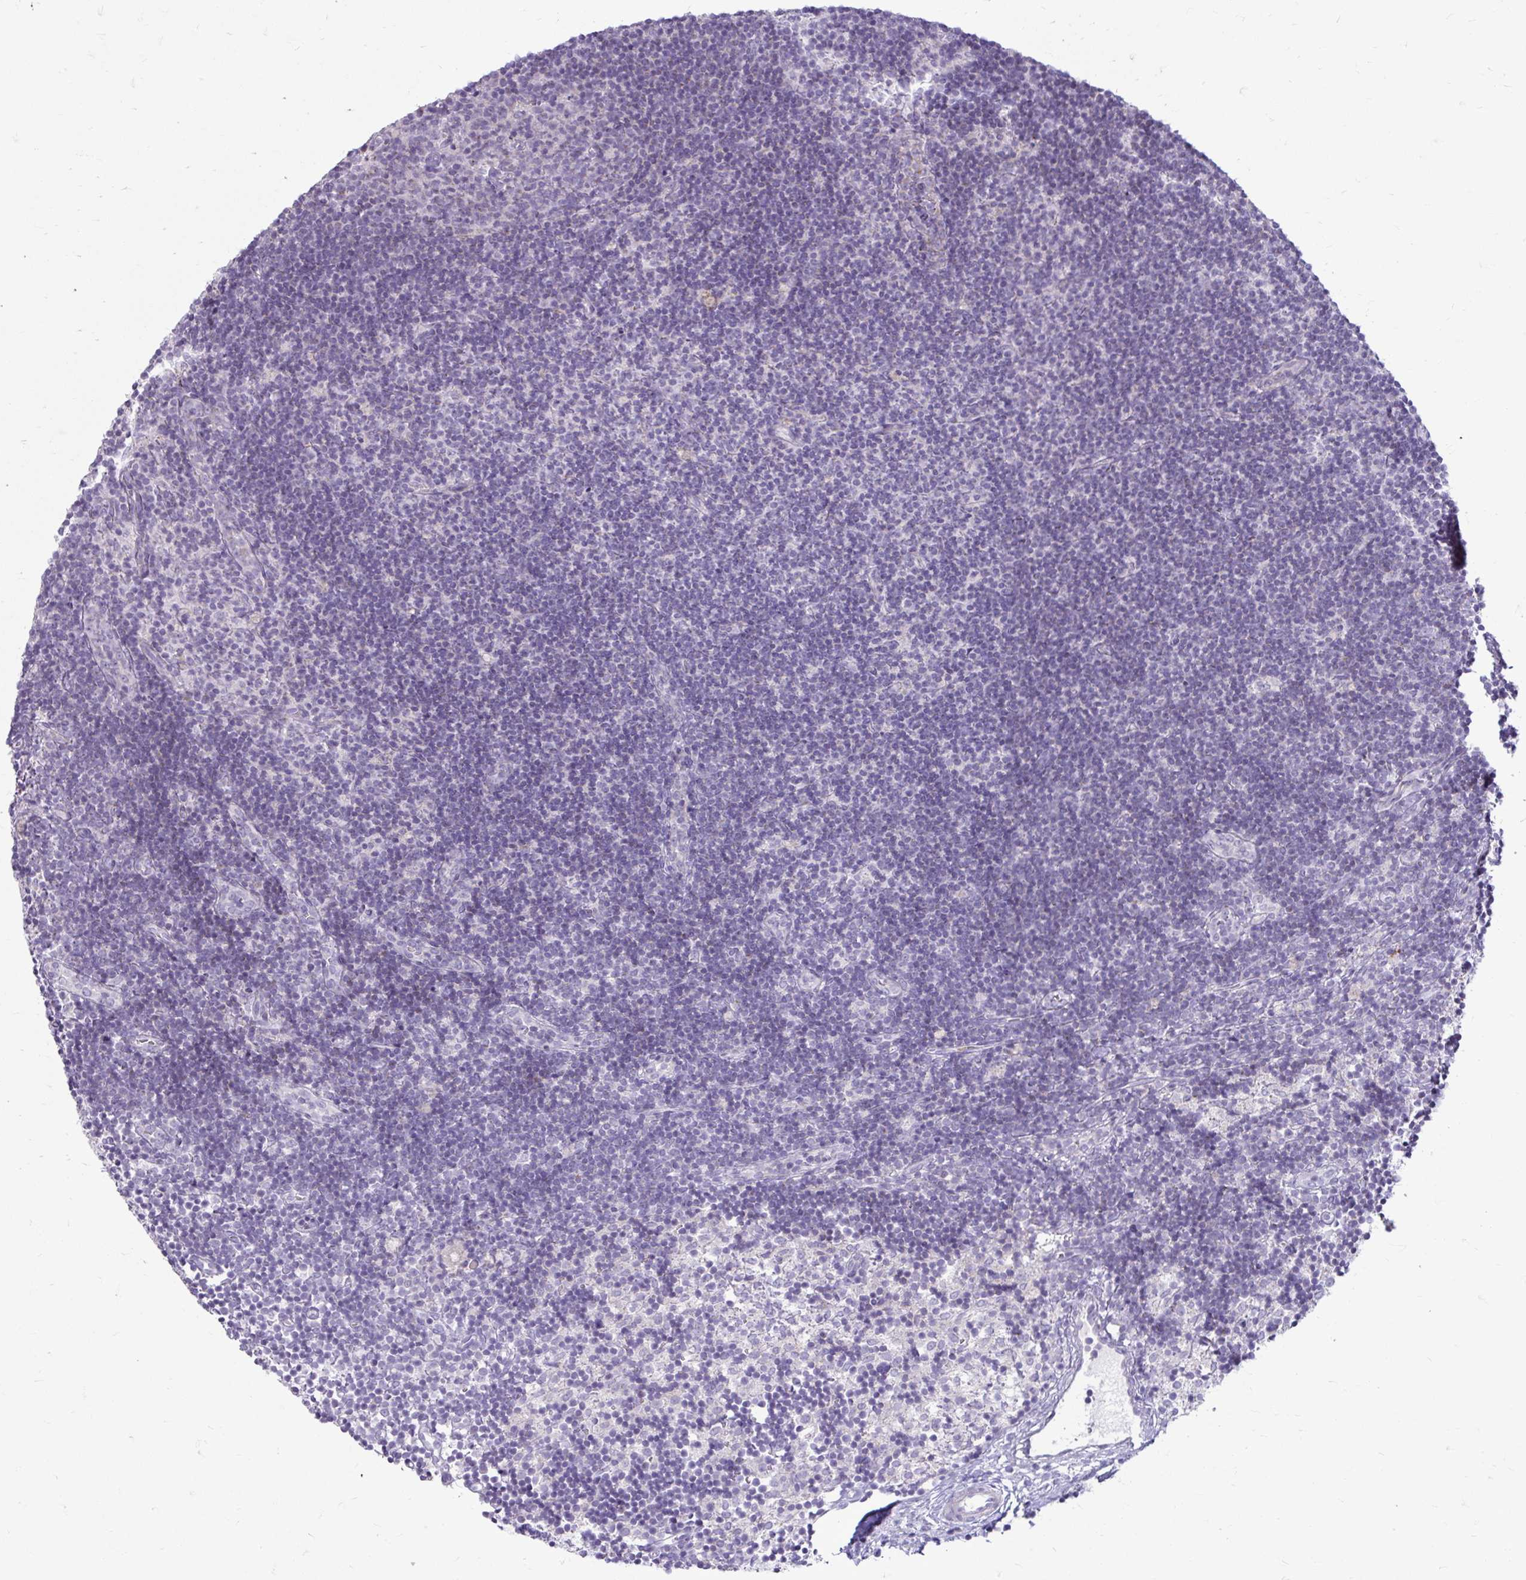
{"staining": {"intensity": "negative", "quantity": "none", "location": "none"}, "tissue": "lymph node", "cell_type": "Germinal center cells", "image_type": "normal", "snomed": [{"axis": "morphology", "description": "Normal tissue, NOS"}, {"axis": "topography", "description": "Lymph node"}], "caption": "Photomicrograph shows no protein staining in germinal center cells of normal lymph node.", "gene": "MSMO1", "patient": {"sex": "female", "age": 31}}